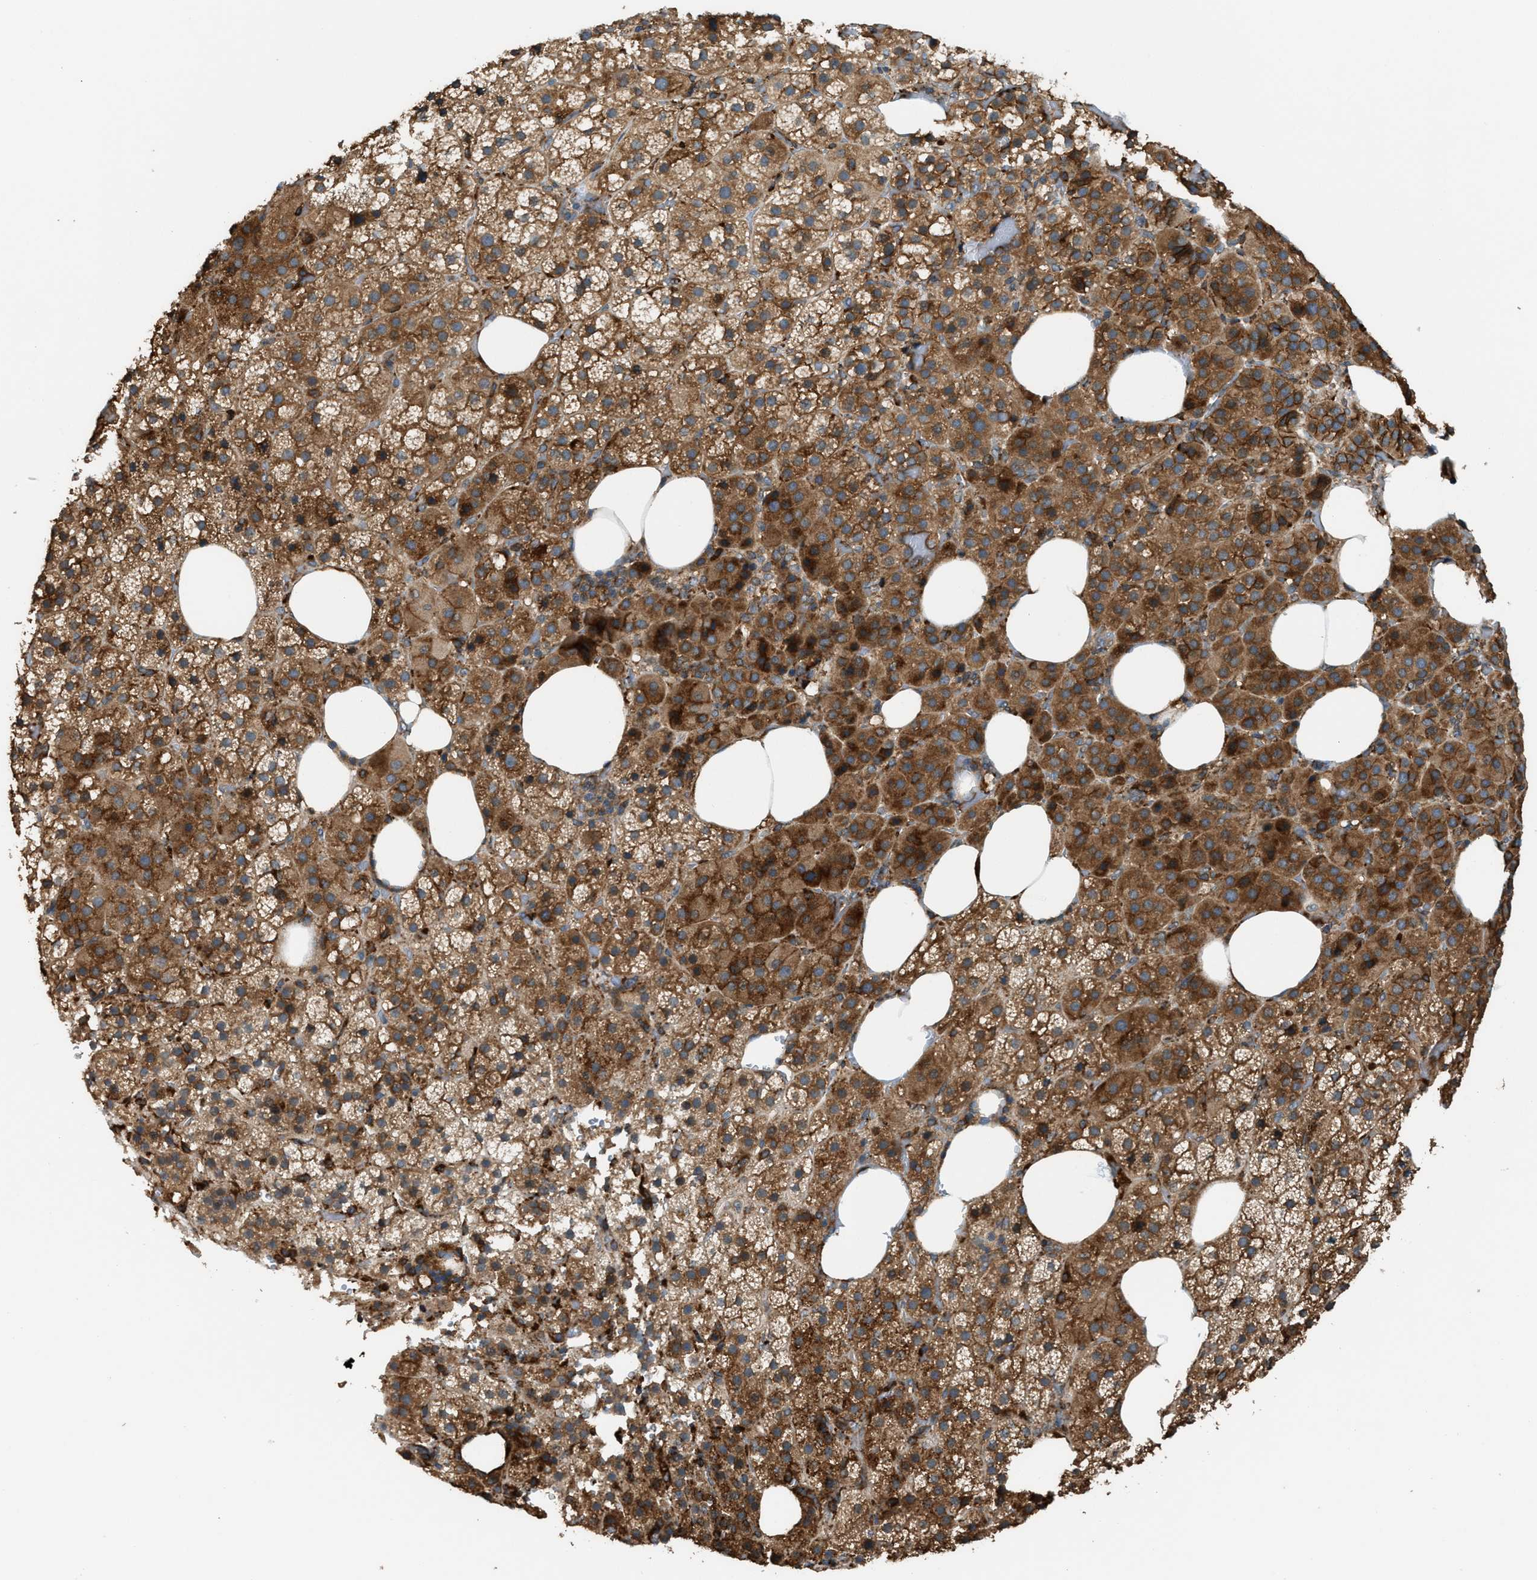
{"staining": {"intensity": "moderate", "quantity": ">75%", "location": "cytoplasmic/membranous"}, "tissue": "adrenal gland", "cell_type": "Glandular cells", "image_type": "normal", "snomed": [{"axis": "morphology", "description": "Normal tissue, NOS"}, {"axis": "topography", "description": "Adrenal gland"}], "caption": "Protein positivity by immunohistochemistry (IHC) displays moderate cytoplasmic/membranous positivity in about >75% of glandular cells in normal adrenal gland. Immunohistochemistry stains the protein in brown and the nuclei are stained blue.", "gene": "BAIAP2L1", "patient": {"sex": "female", "age": 59}}